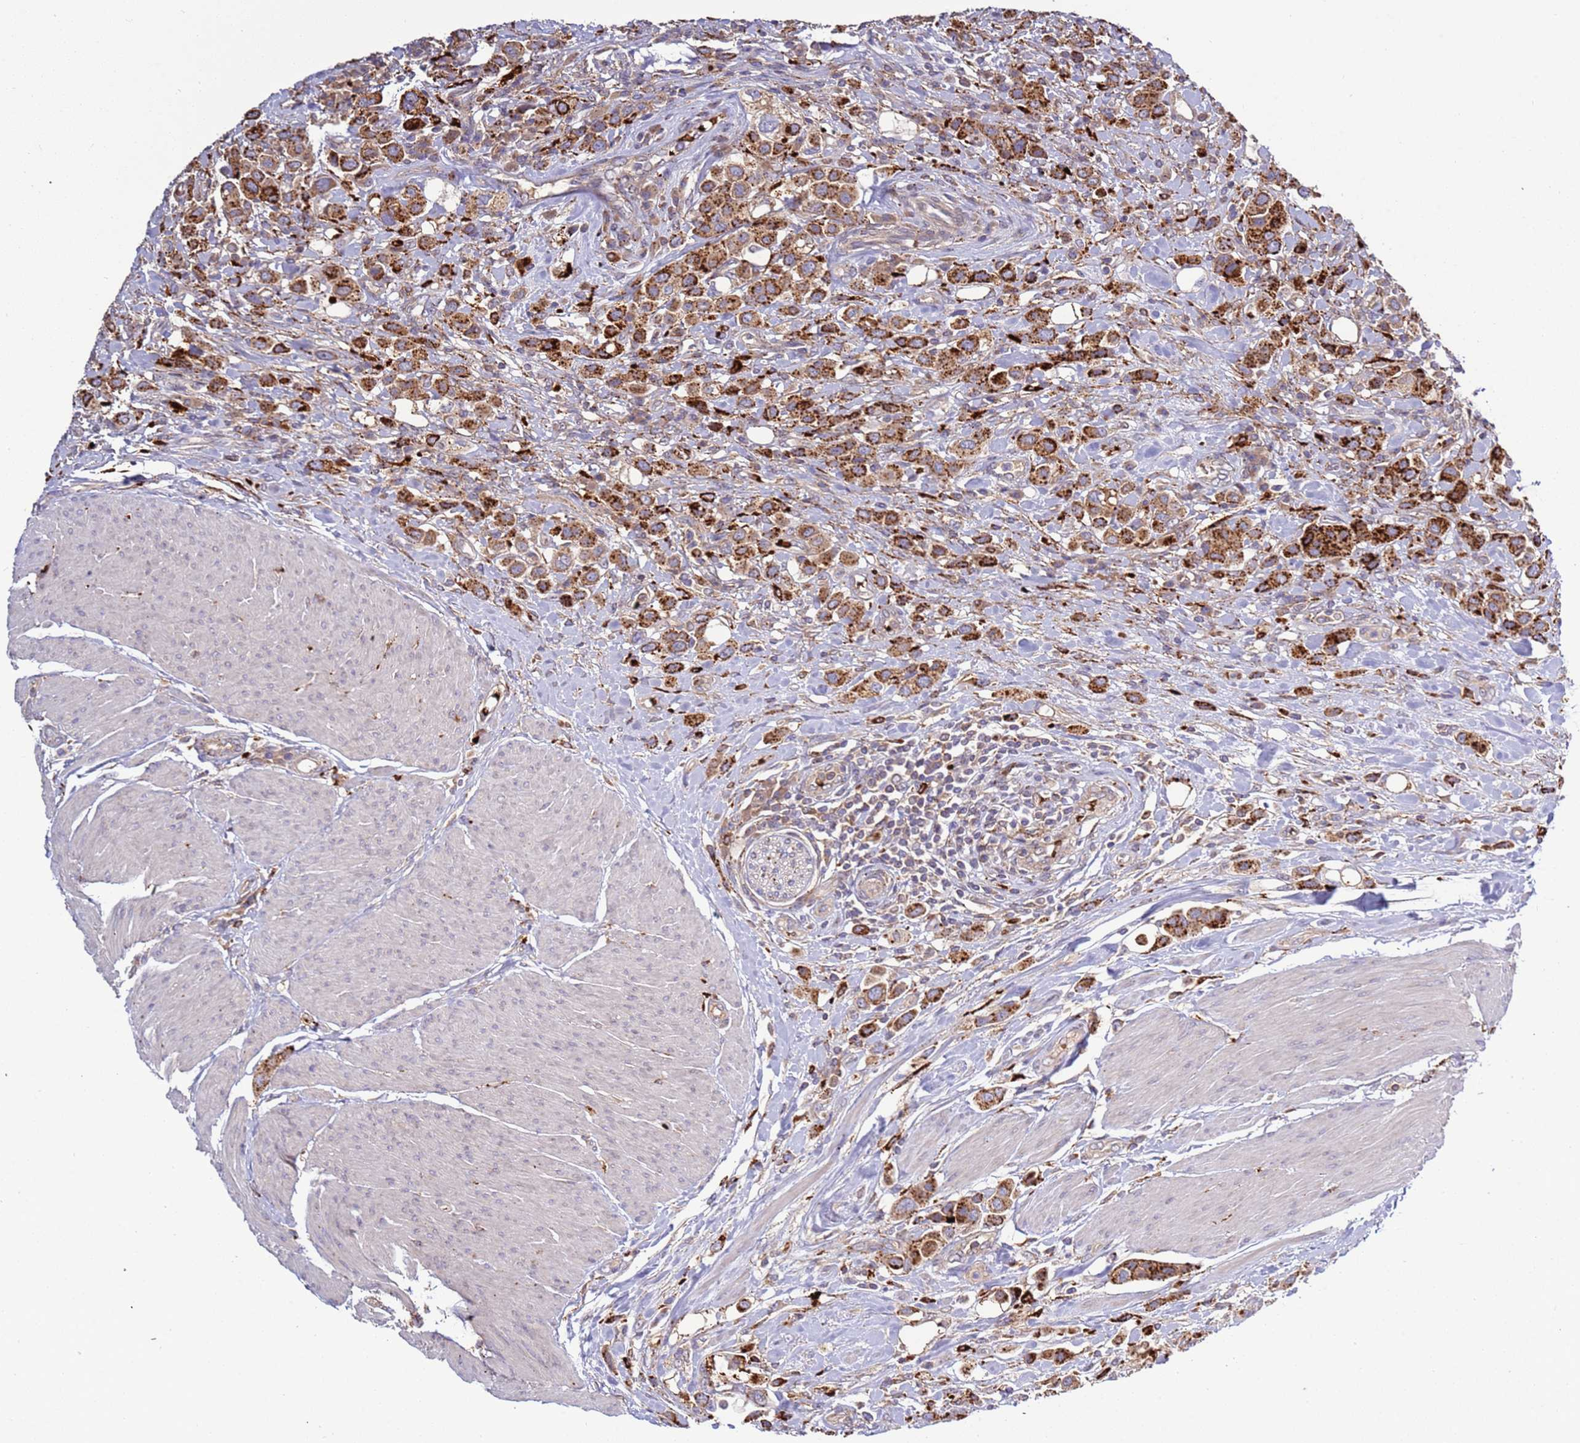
{"staining": {"intensity": "strong", "quantity": ">75%", "location": "cytoplasmic/membranous"}, "tissue": "urothelial cancer", "cell_type": "Tumor cells", "image_type": "cancer", "snomed": [{"axis": "morphology", "description": "Urothelial carcinoma, High grade"}, {"axis": "topography", "description": "Urinary bladder"}], "caption": "High-grade urothelial carcinoma stained with a brown dye shows strong cytoplasmic/membranous positive staining in about >75% of tumor cells.", "gene": "VPS36", "patient": {"sex": "male", "age": 50}}